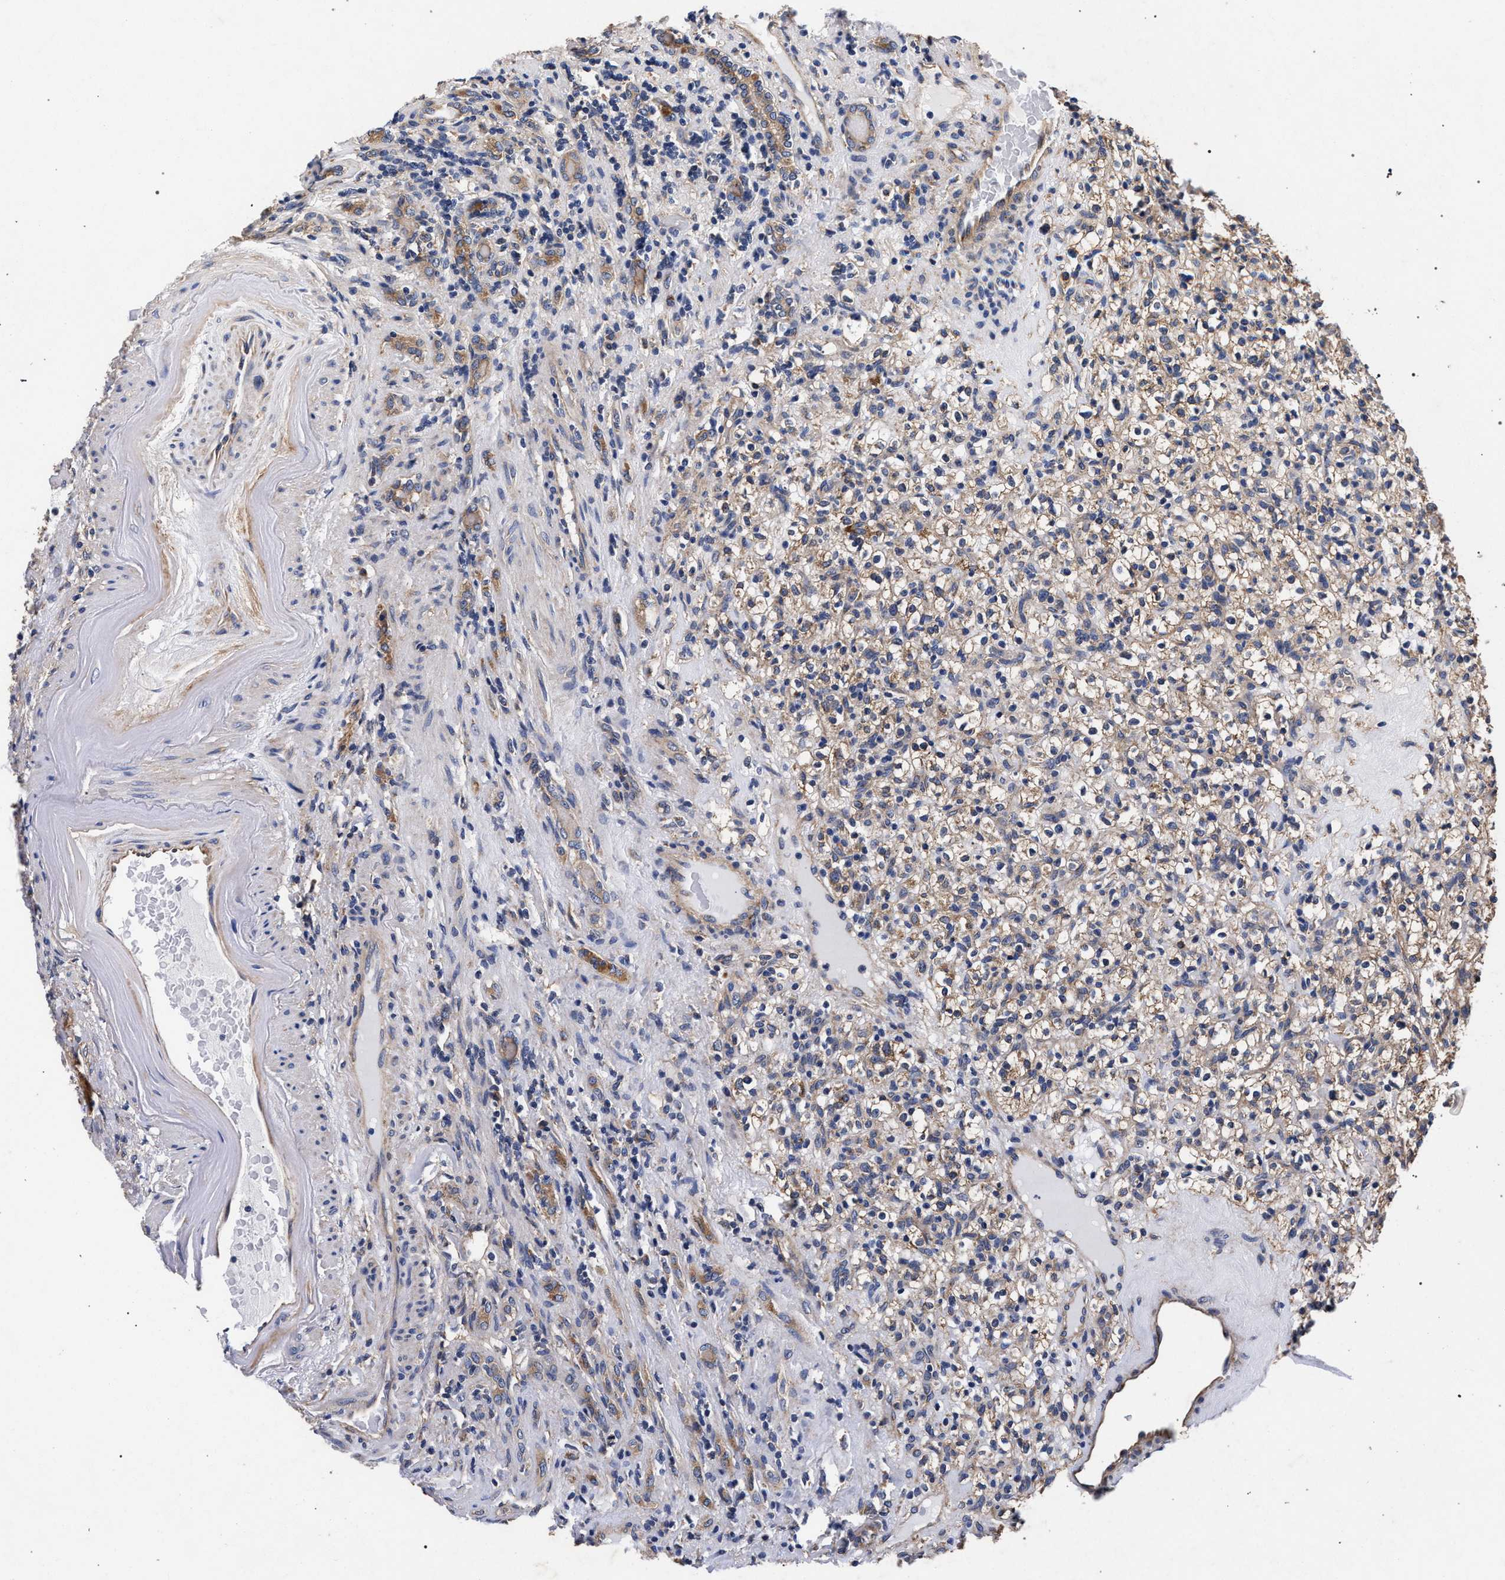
{"staining": {"intensity": "moderate", "quantity": ">75%", "location": "cytoplasmic/membranous"}, "tissue": "renal cancer", "cell_type": "Tumor cells", "image_type": "cancer", "snomed": [{"axis": "morphology", "description": "Normal tissue, NOS"}, {"axis": "morphology", "description": "Adenocarcinoma, NOS"}, {"axis": "topography", "description": "Kidney"}], "caption": "The photomicrograph exhibits staining of renal adenocarcinoma, revealing moderate cytoplasmic/membranous protein staining (brown color) within tumor cells.", "gene": "CFAP95", "patient": {"sex": "female", "age": 72}}